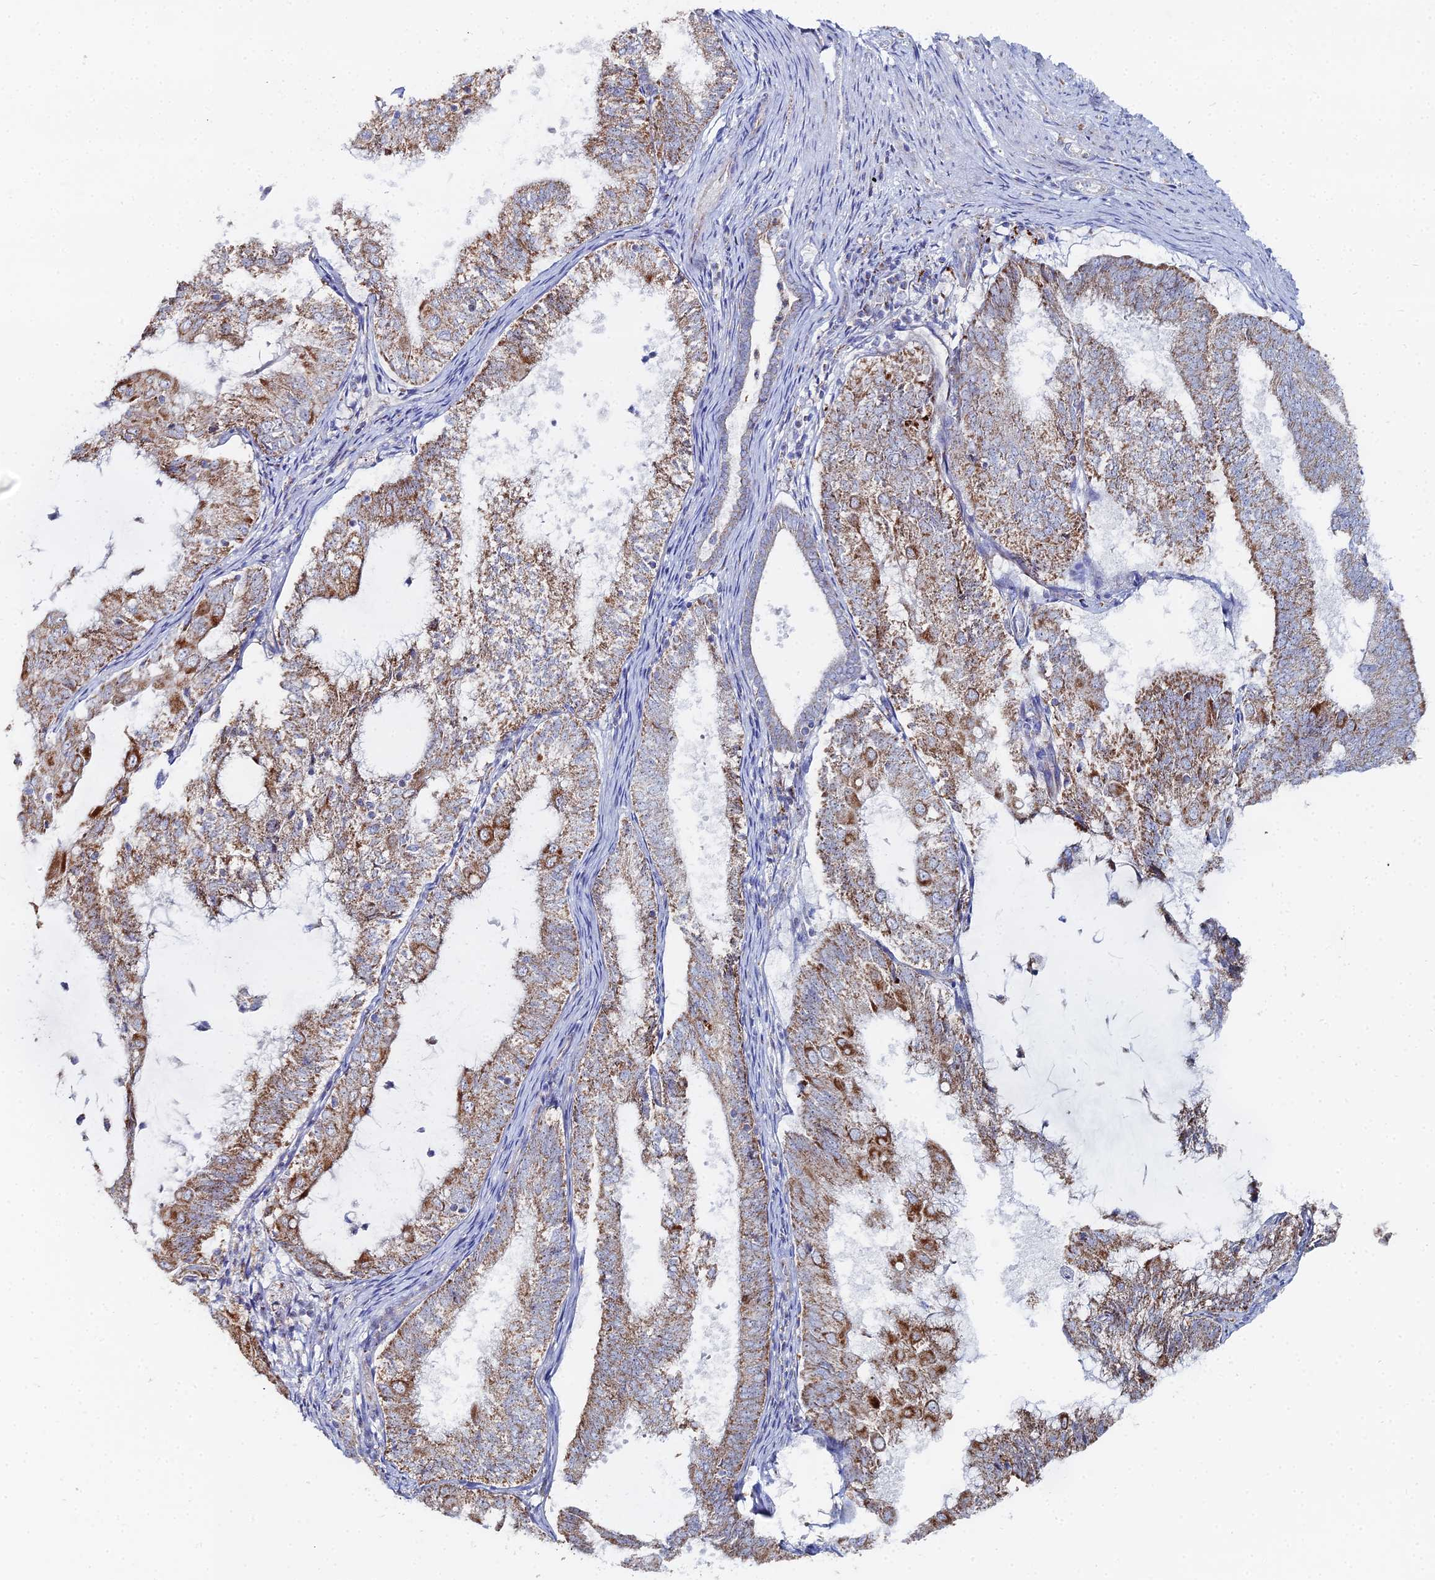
{"staining": {"intensity": "moderate", "quantity": ">75%", "location": "cytoplasmic/membranous"}, "tissue": "endometrial cancer", "cell_type": "Tumor cells", "image_type": "cancer", "snomed": [{"axis": "morphology", "description": "Adenocarcinoma, NOS"}, {"axis": "topography", "description": "Endometrium"}], "caption": "A micrograph of human adenocarcinoma (endometrial) stained for a protein shows moderate cytoplasmic/membranous brown staining in tumor cells.", "gene": "MPC1", "patient": {"sex": "female", "age": 81}}